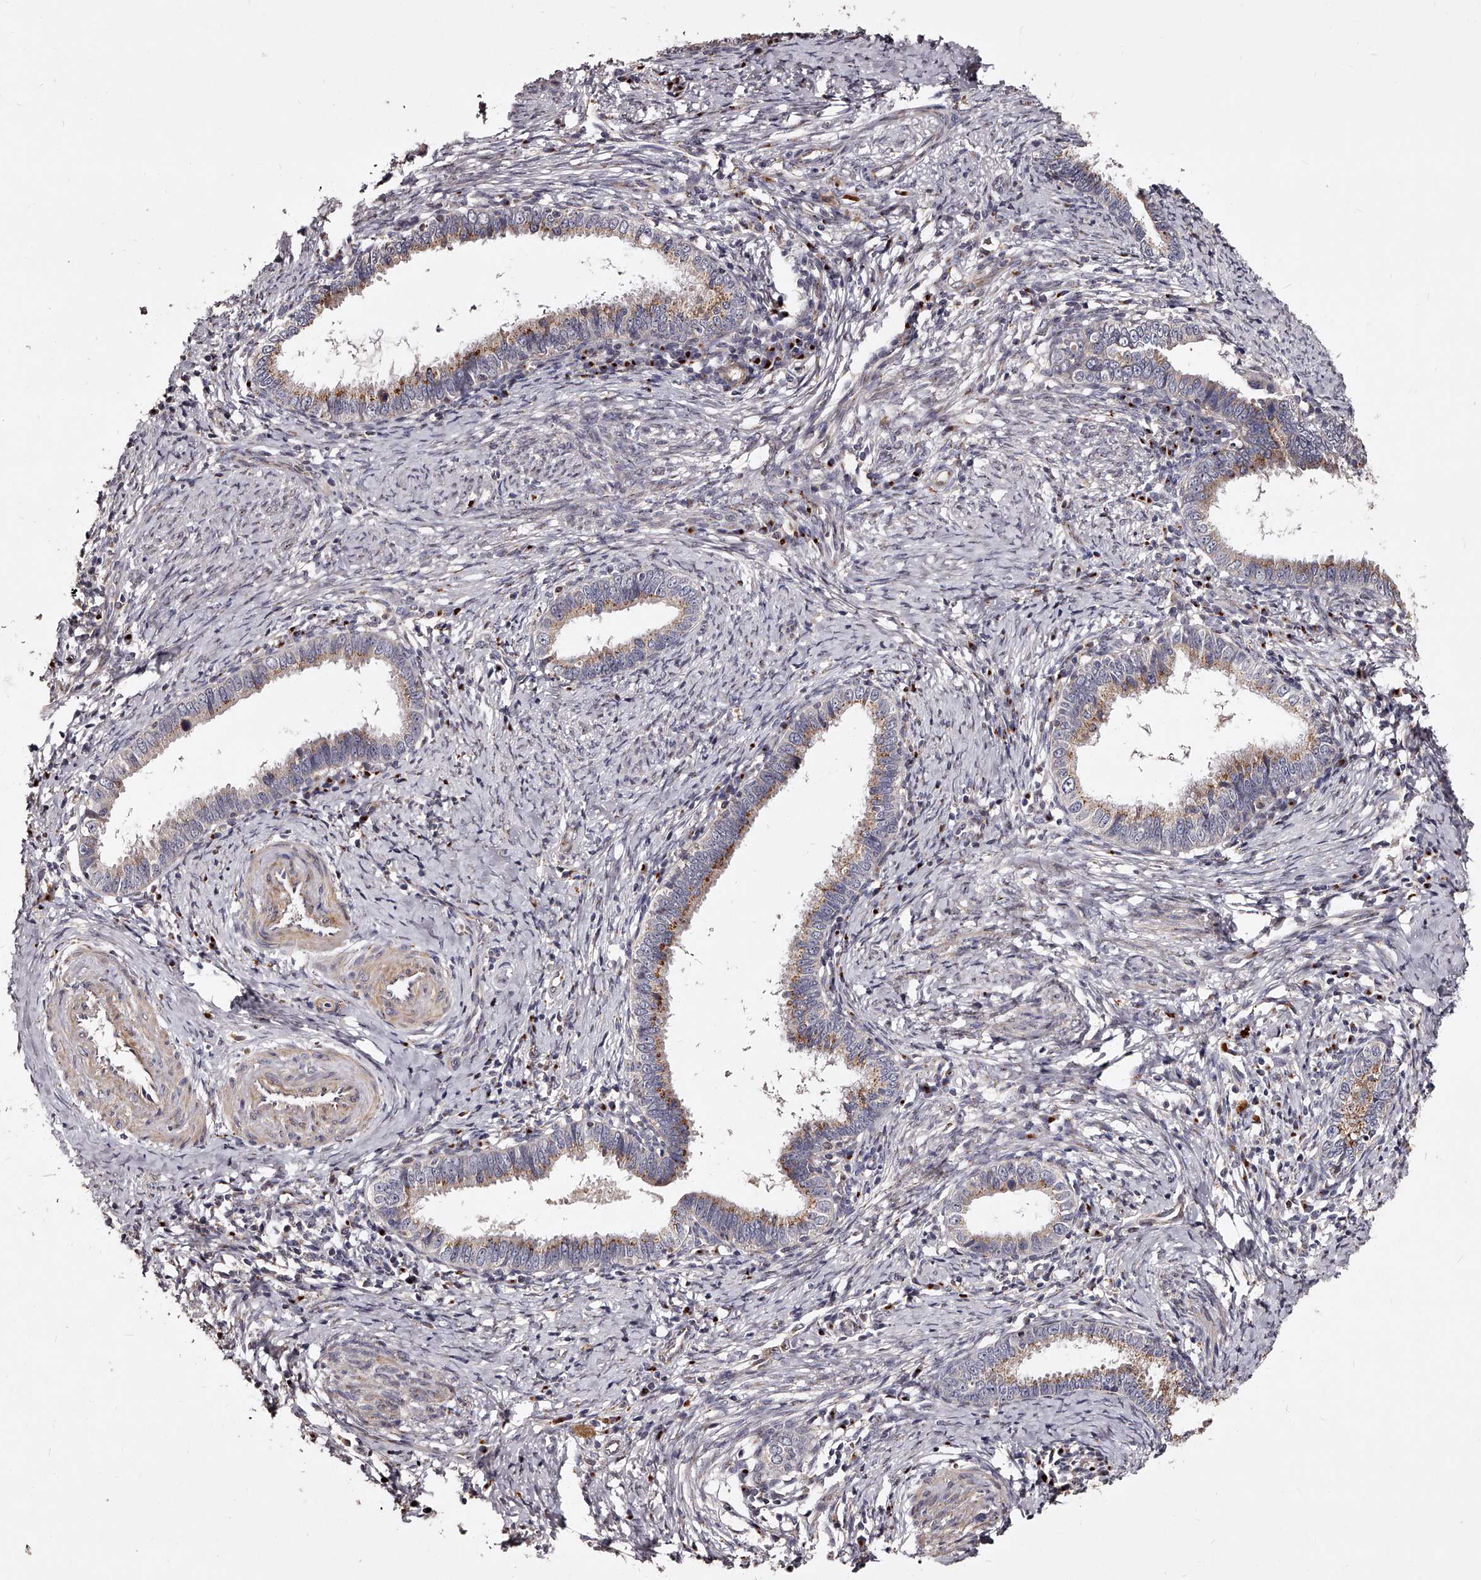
{"staining": {"intensity": "weak", "quantity": "<25%", "location": "cytoplasmic/membranous"}, "tissue": "cervical cancer", "cell_type": "Tumor cells", "image_type": "cancer", "snomed": [{"axis": "morphology", "description": "Adenocarcinoma, NOS"}, {"axis": "topography", "description": "Cervix"}], "caption": "An immunohistochemistry (IHC) image of cervical adenocarcinoma is shown. There is no staining in tumor cells of cervical adenocarcinoma.", "gene": "RSC1A1", "patient": {"sex": "female", "age": 36}}